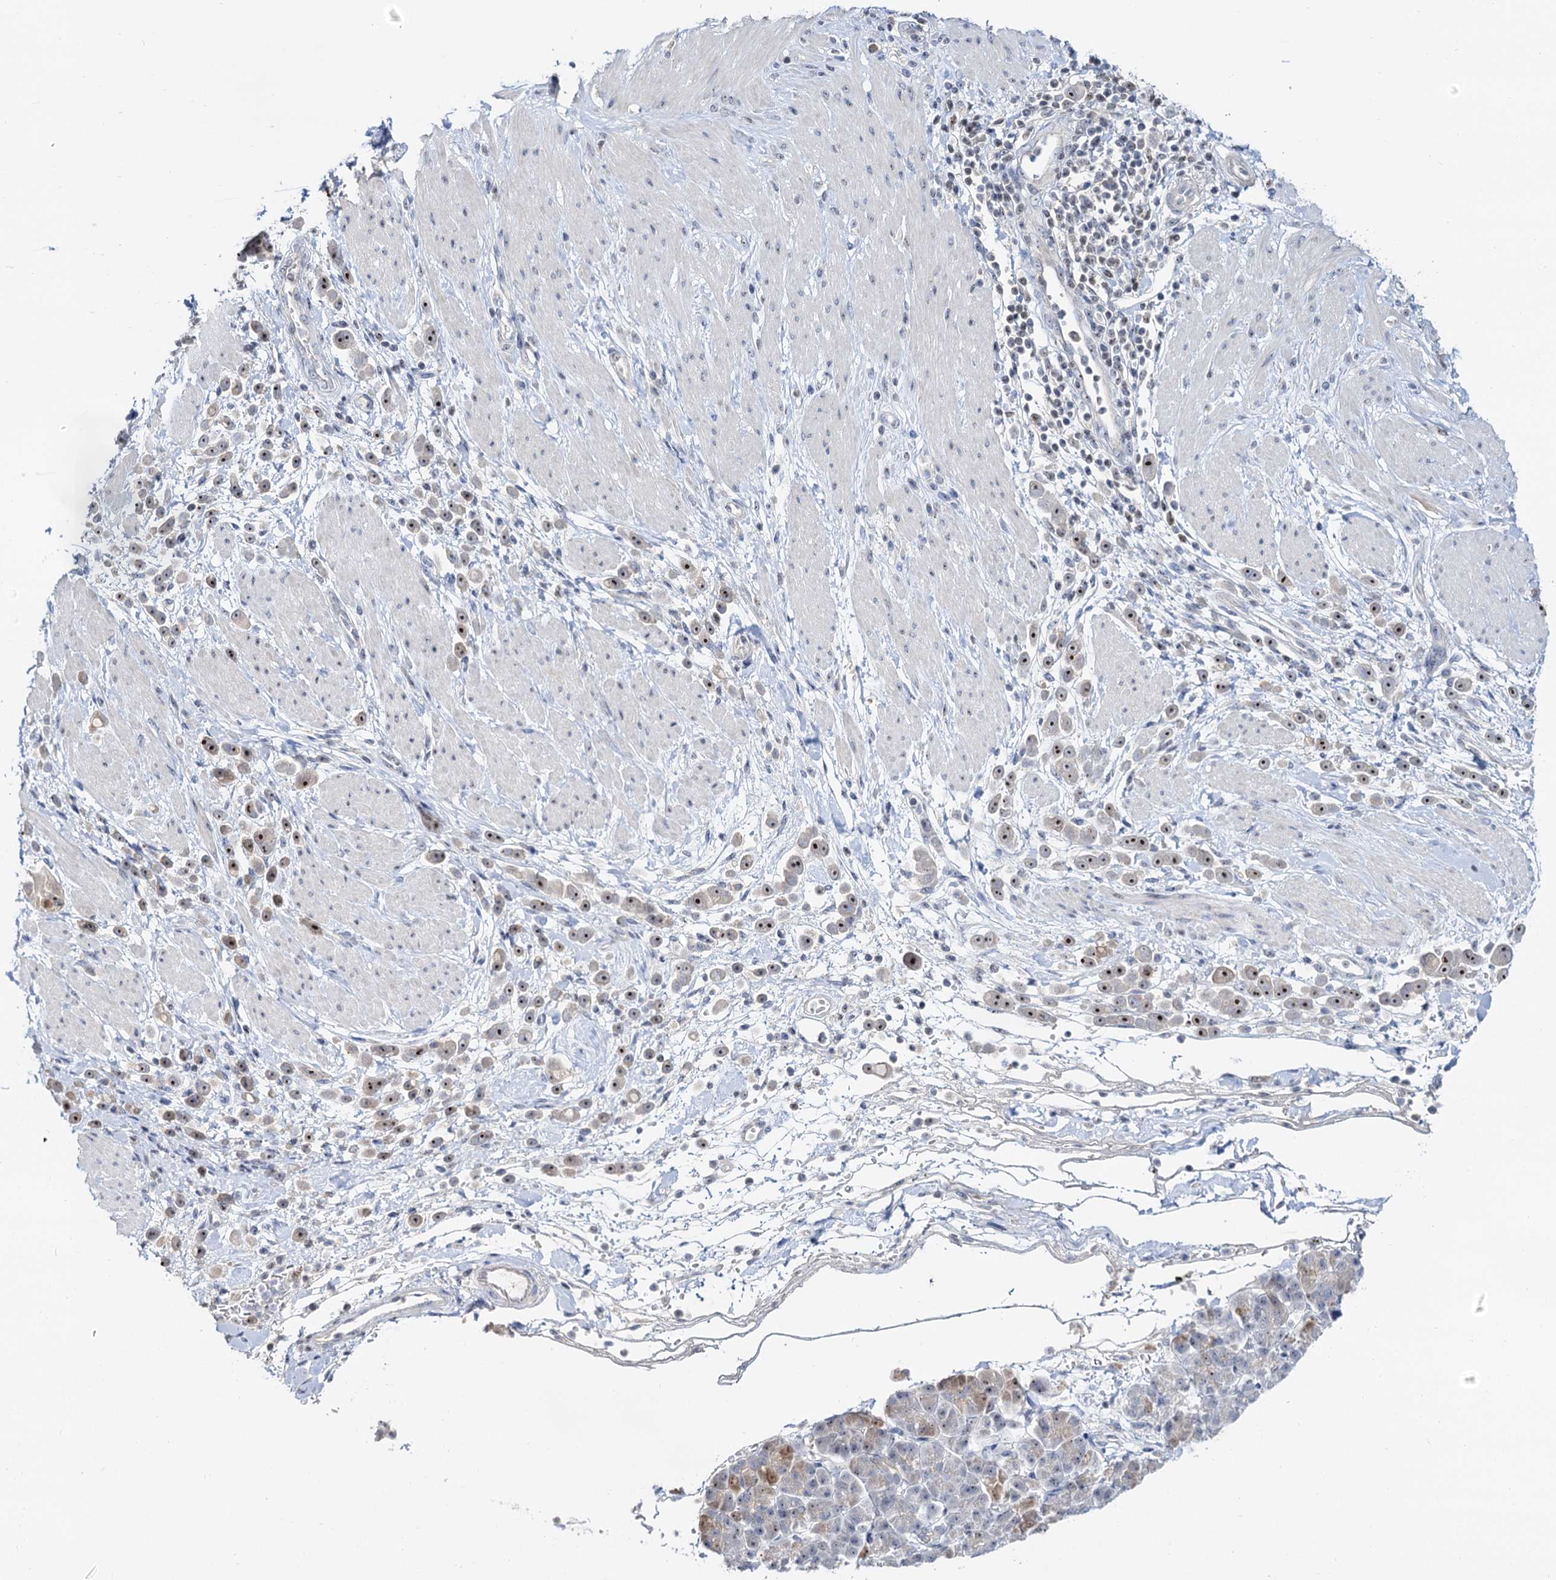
{"staining": {"intensity": "moderate", "quantity": ">75%", "location": "nuclear"}, "tissue": "pancreatic cancer", "cell_type": "Tumor cells", "image_type": "cancer", "snomed": [{"axis": "morphology", "description": "Normal tissue, NOS"}, {"axis": "morphology", "description": "Adenocarcinoma, NOS"}, {"axis": "topography", "description": "Pancreas"}], "caption": "The histopathology image reveals immunohistochemical staining of pancreatic cancer. There is moderate nuclear positivity is identified in about >75% of tumor cells.", "gene": "NOP2", "patient": {"sex": "female", "age": 64}}